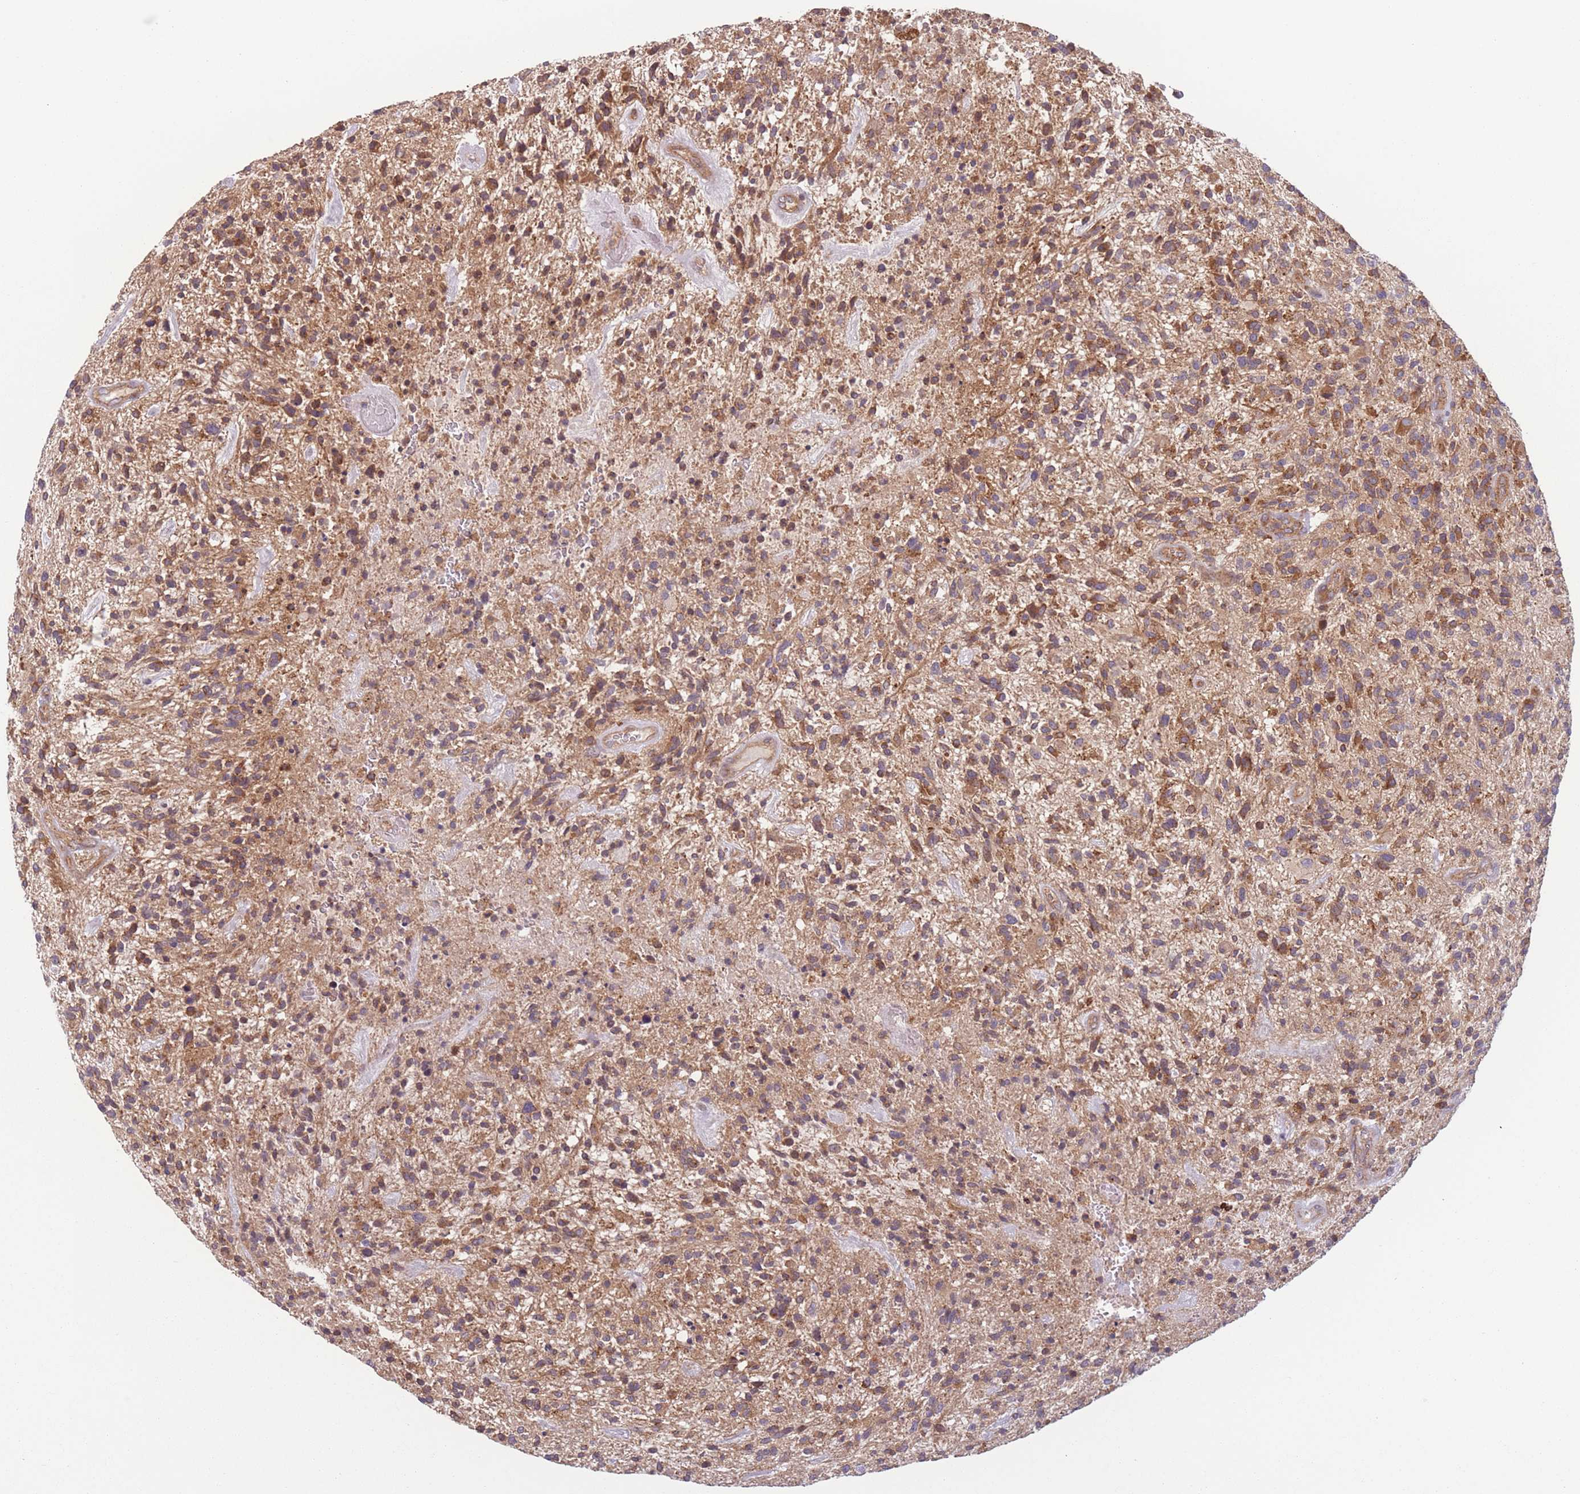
{"staining": {"intensity": "moderate", "quantity": ">75%", "location": "cytoplasmic/membranous"}, "tissue": "glioma", "cell_type": "Tumor cells", "image_type": "cancer", "snomed": [{"axis": "morphology", "description": "Glioma, malignant, High grade"}, {"axis": "topography", "description": "Brain"}], "caption": "Brown immunohistochemical staining in malignant glioma (high-grade) reveals moderate cytoplasmic/membranous expression in approximately >75% of tumor cells.", "gene": "WASHC2A", "patient": {"sex": "male", "age": 47}}